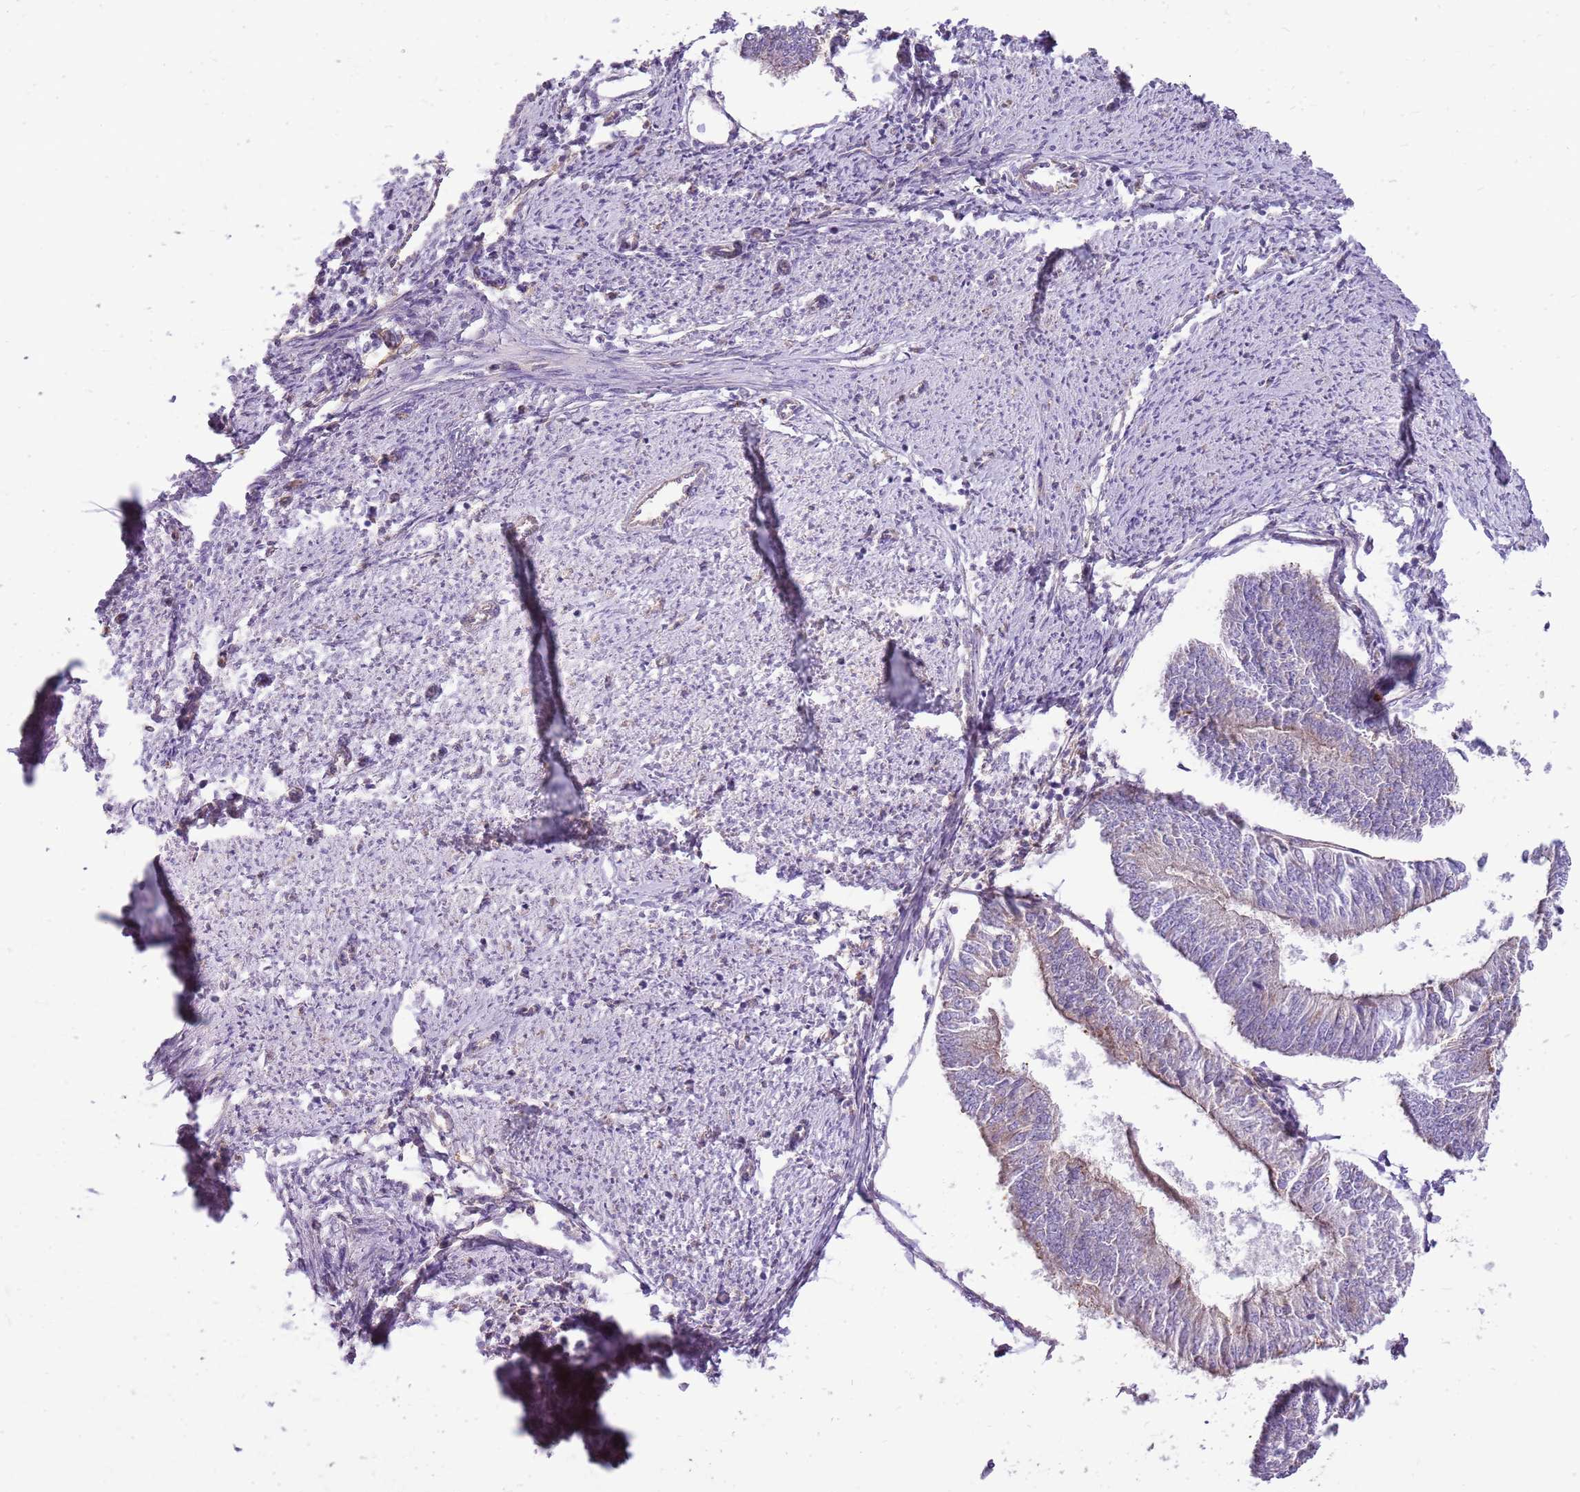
{"staining": {"intensity": "weak", "quantity": "<25%", "location": "cytoplasmic/membranous"}, "tissue": "endometrial cancer", "cell_type": "Tumor cells", "image_type": "cancer", "snomed": [{"axis": "morphology", "description": "Adenocarcinoma, NOS"}, {"axis": "topography", "description": "Endometrium"}], "caption": "Immunohistochemistry (IHC) image of human endometrial cancer (adenocarcinoma) stained for a protein (brown), which exhibits no staining in tumor cells.", "gene": "NTN4", "patient": {"sex": "female", "age": 58}}